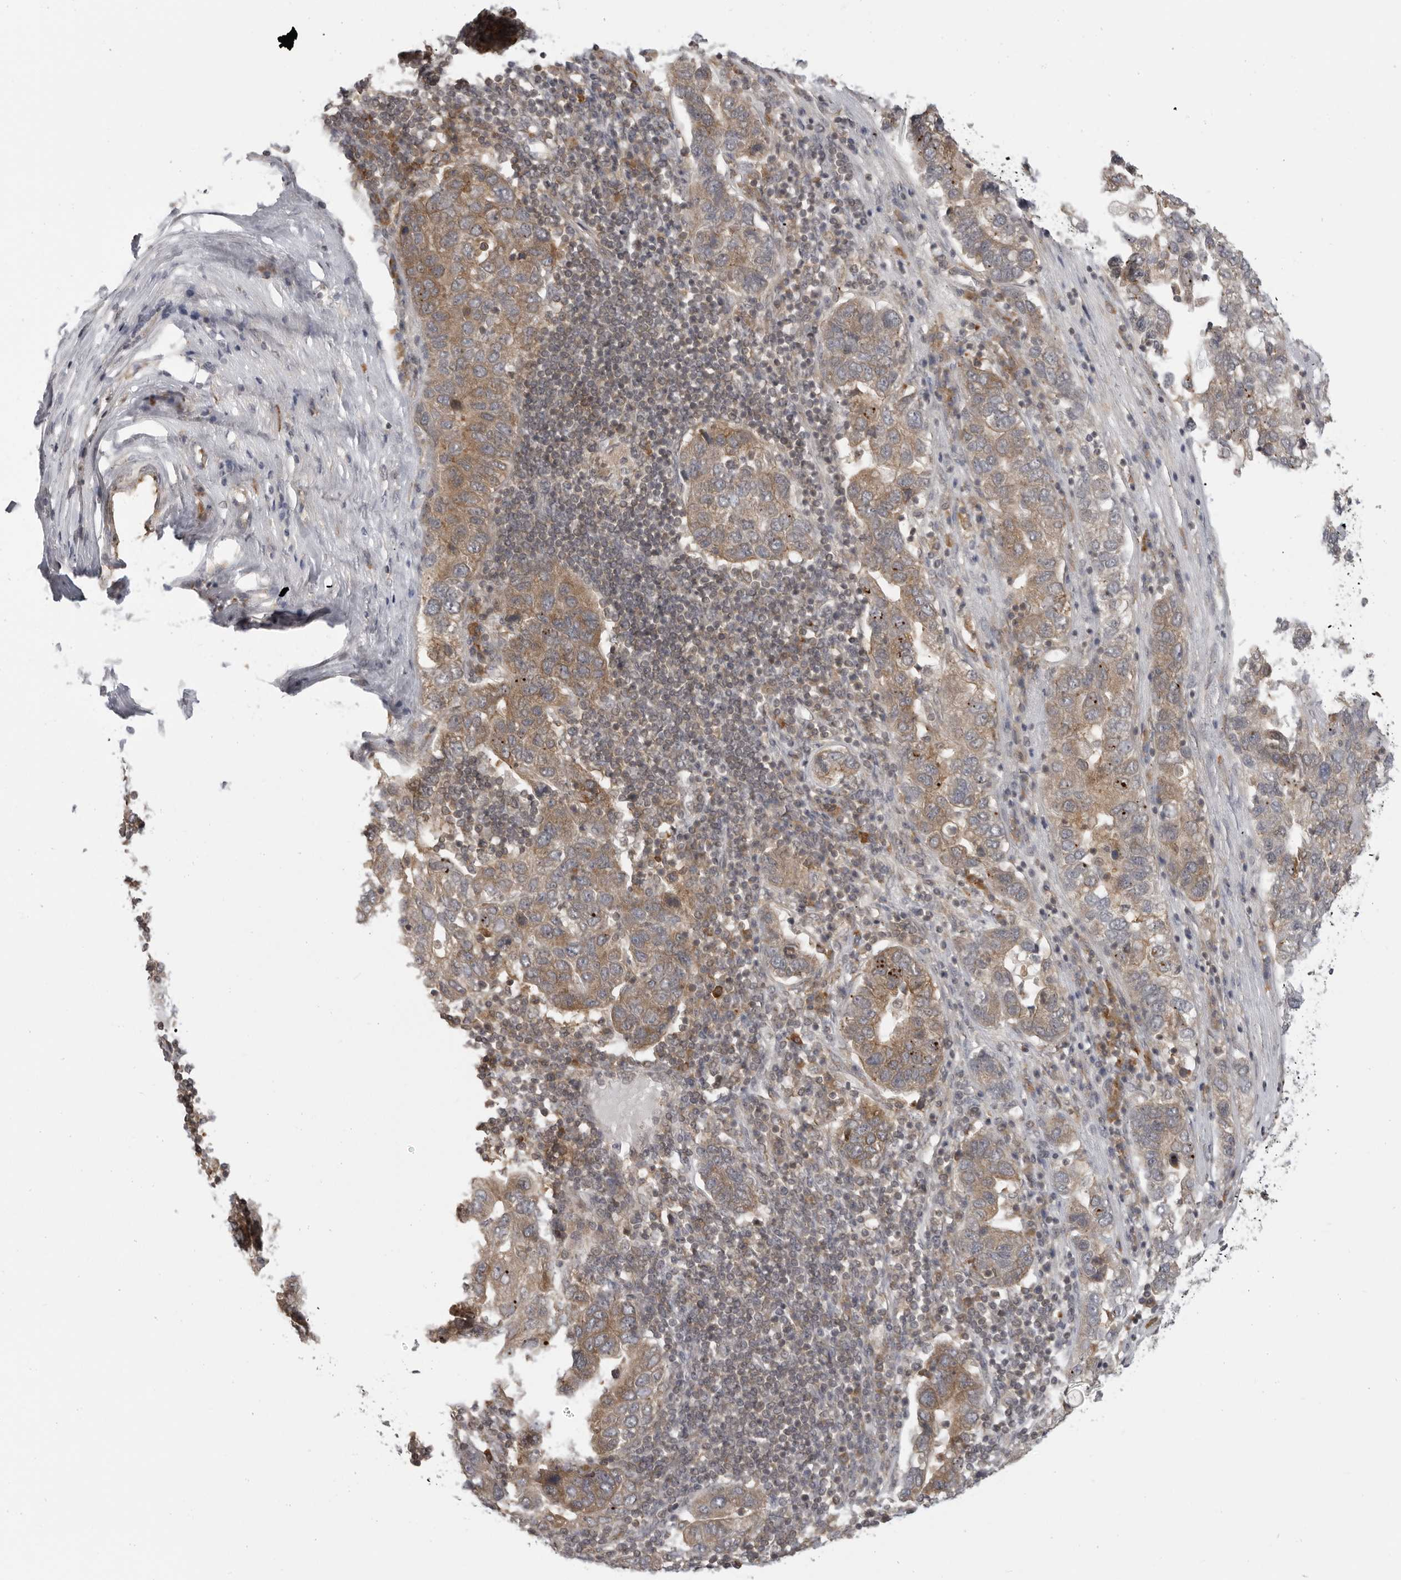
{"staining": {"intensity": "moderate", "quantity": ">75%", "location": "cytoplasmic/membranous"}, "tissue": "pancreatic cancer", "cell_type": "Tumor cells", "image_type": "cancer", "snomed": [{"axis": "morphology", "description": "Adenocarcinoma, NOS"}, {"axis": "topography", "description": "Pancreas"}], "caption": "Immunohistochemical staining of human pancreatic cancer (adenocarcinoma) demonstrates medium levels of moderate cytoplasmic/membranous protein expression in about >75% of tumor cells. (DAB (3,3'-diaminobenzidine) = brown stain, brightfield microscopy at high magnification).", "gene": "PRRC2A", "patient": {"sex": "female", "age": 61}}